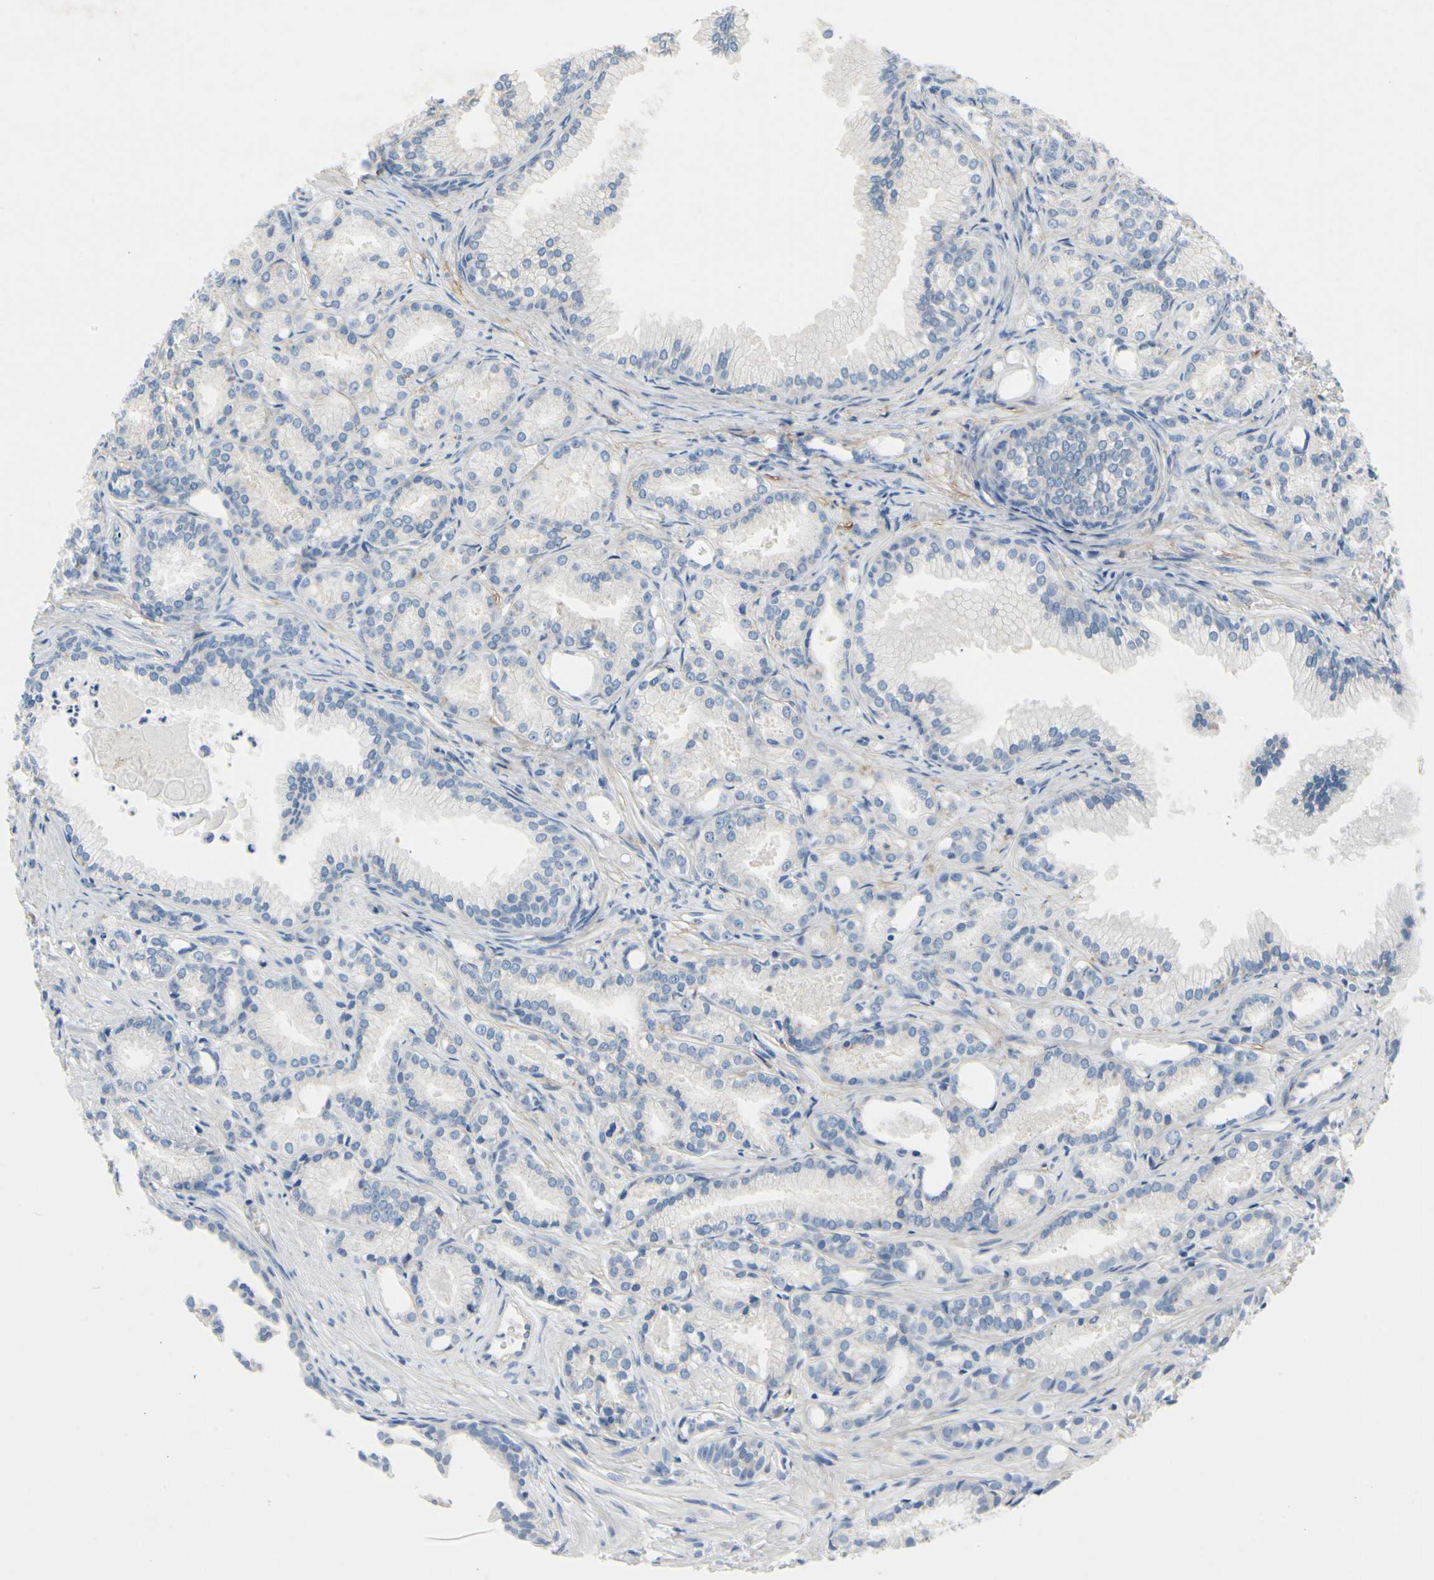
{"staining": {"intensity": "negative", "quantity": "none", "location": "none"}, "tissue": "prostate cancer", "cell_type": "Tumor cells", "image_type": "cancer", "snomed": [{"axis": "morphology", "description": "Adenocarcinoma, Low grade"}, {"axis": "topography", "description": "Prostate"}], "caption": "Protein analysis of prostate cancer (adenocarcinoma (low-grade)) exhibits no significant expression in tumor cells.", "gene": "CA14", "patient": {"sex": "male", "age": 72}}